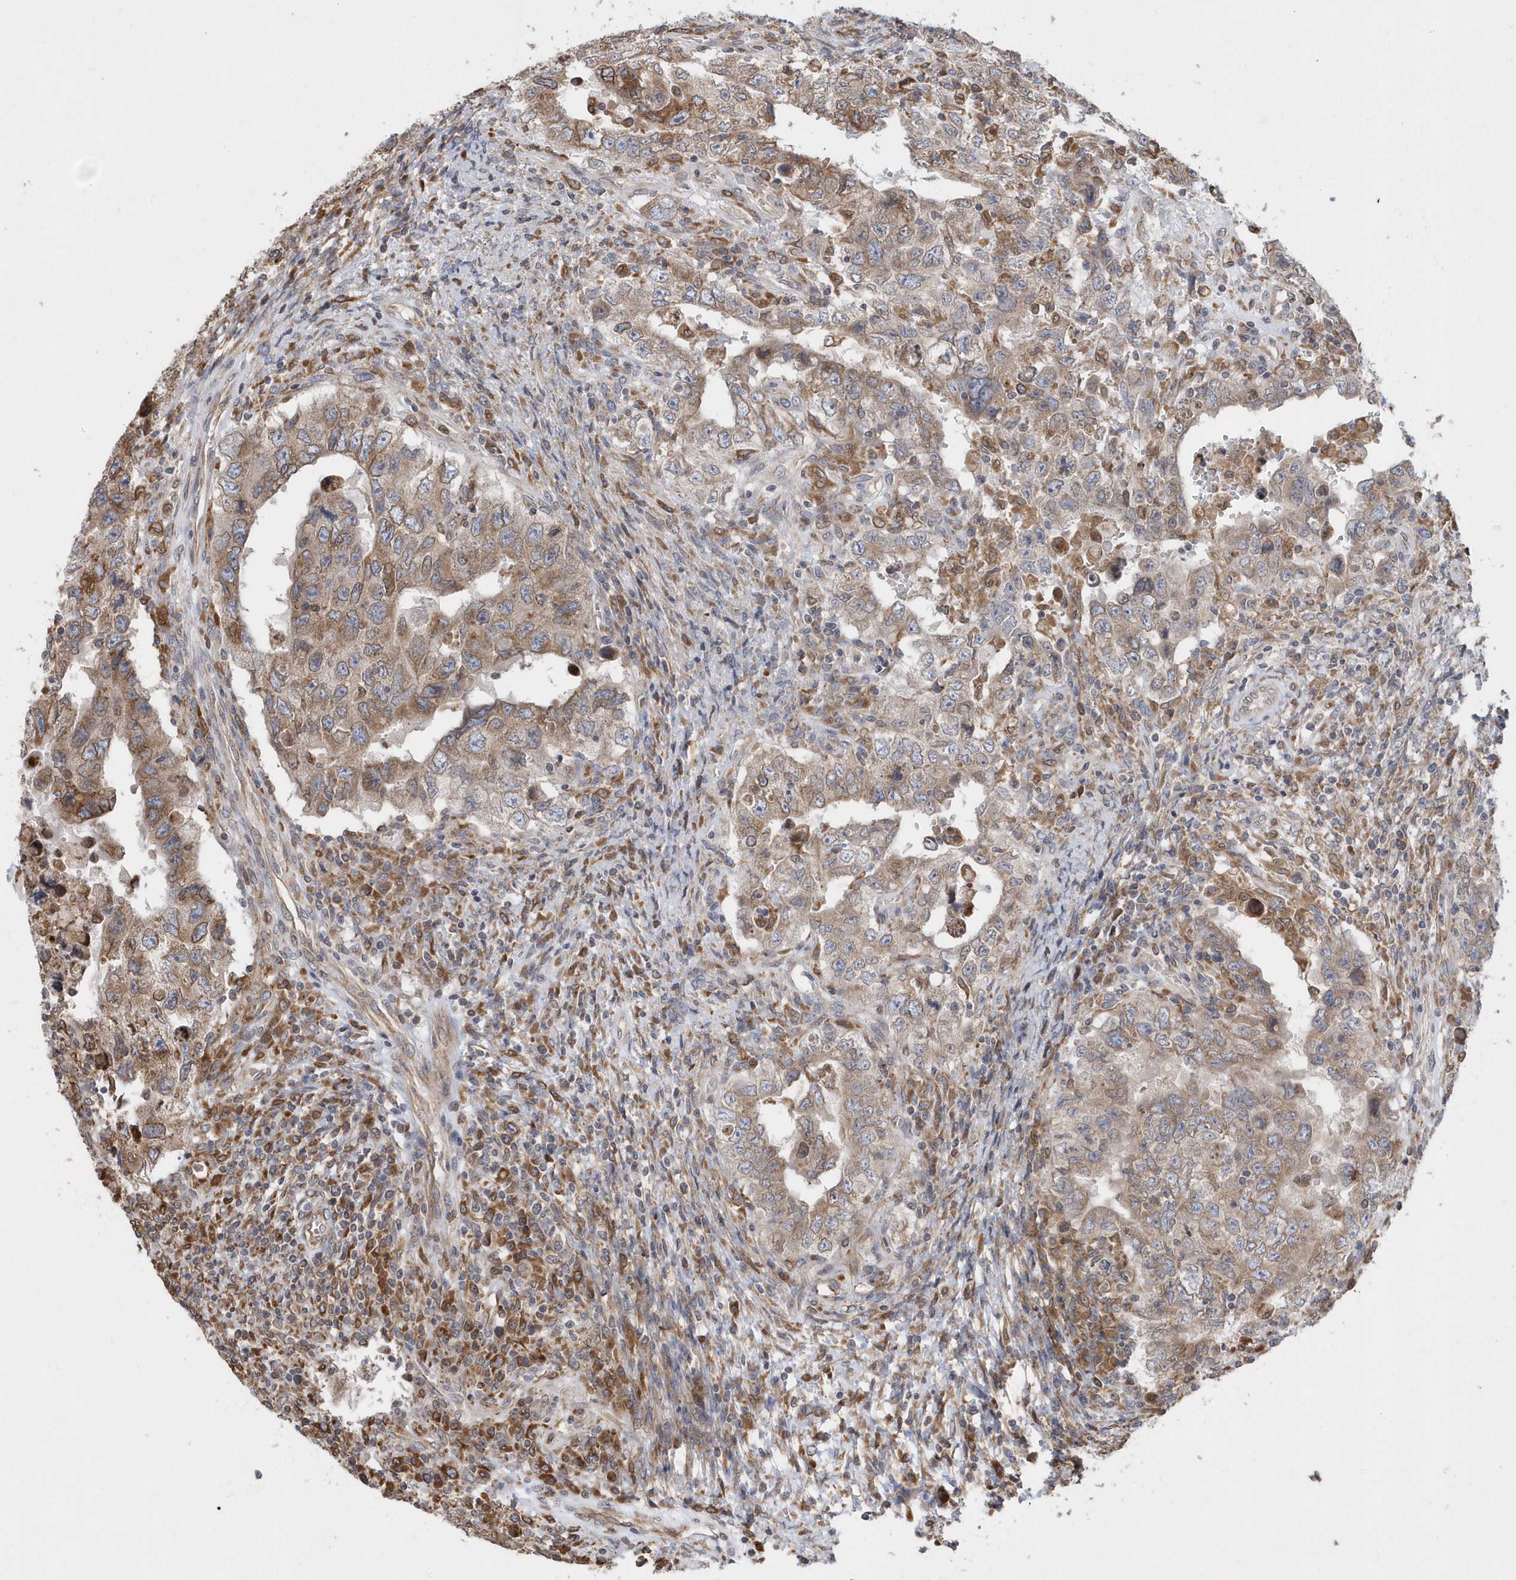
{"staining": {"intensity": "moderate", "quantity": ">75%", "location": "cytoplasmic/membranous"}, "tissue": "testis cancer", "cell_type": "Tumor cells", "image_type": "cancer", "snomed": [{"axis": "morphology", "description": "Carcinoma, Embryonal, NOS"}, {"axis": "topography", "description": "Testis"}], "caption": "Immunohistochemical staining of embryonal carcinoma (testis) shows medium levels of moderate cytoplasmic/membranous staining in about >75% of tumor cells. (Stains: DAB (3,3'-diaminobenzidine) in brown, nuclei in blue, Microscopy: brightfield microscopy at high magnification).", "gene": "VAMP7", "patient": {"sex": "male", "age": 26}}